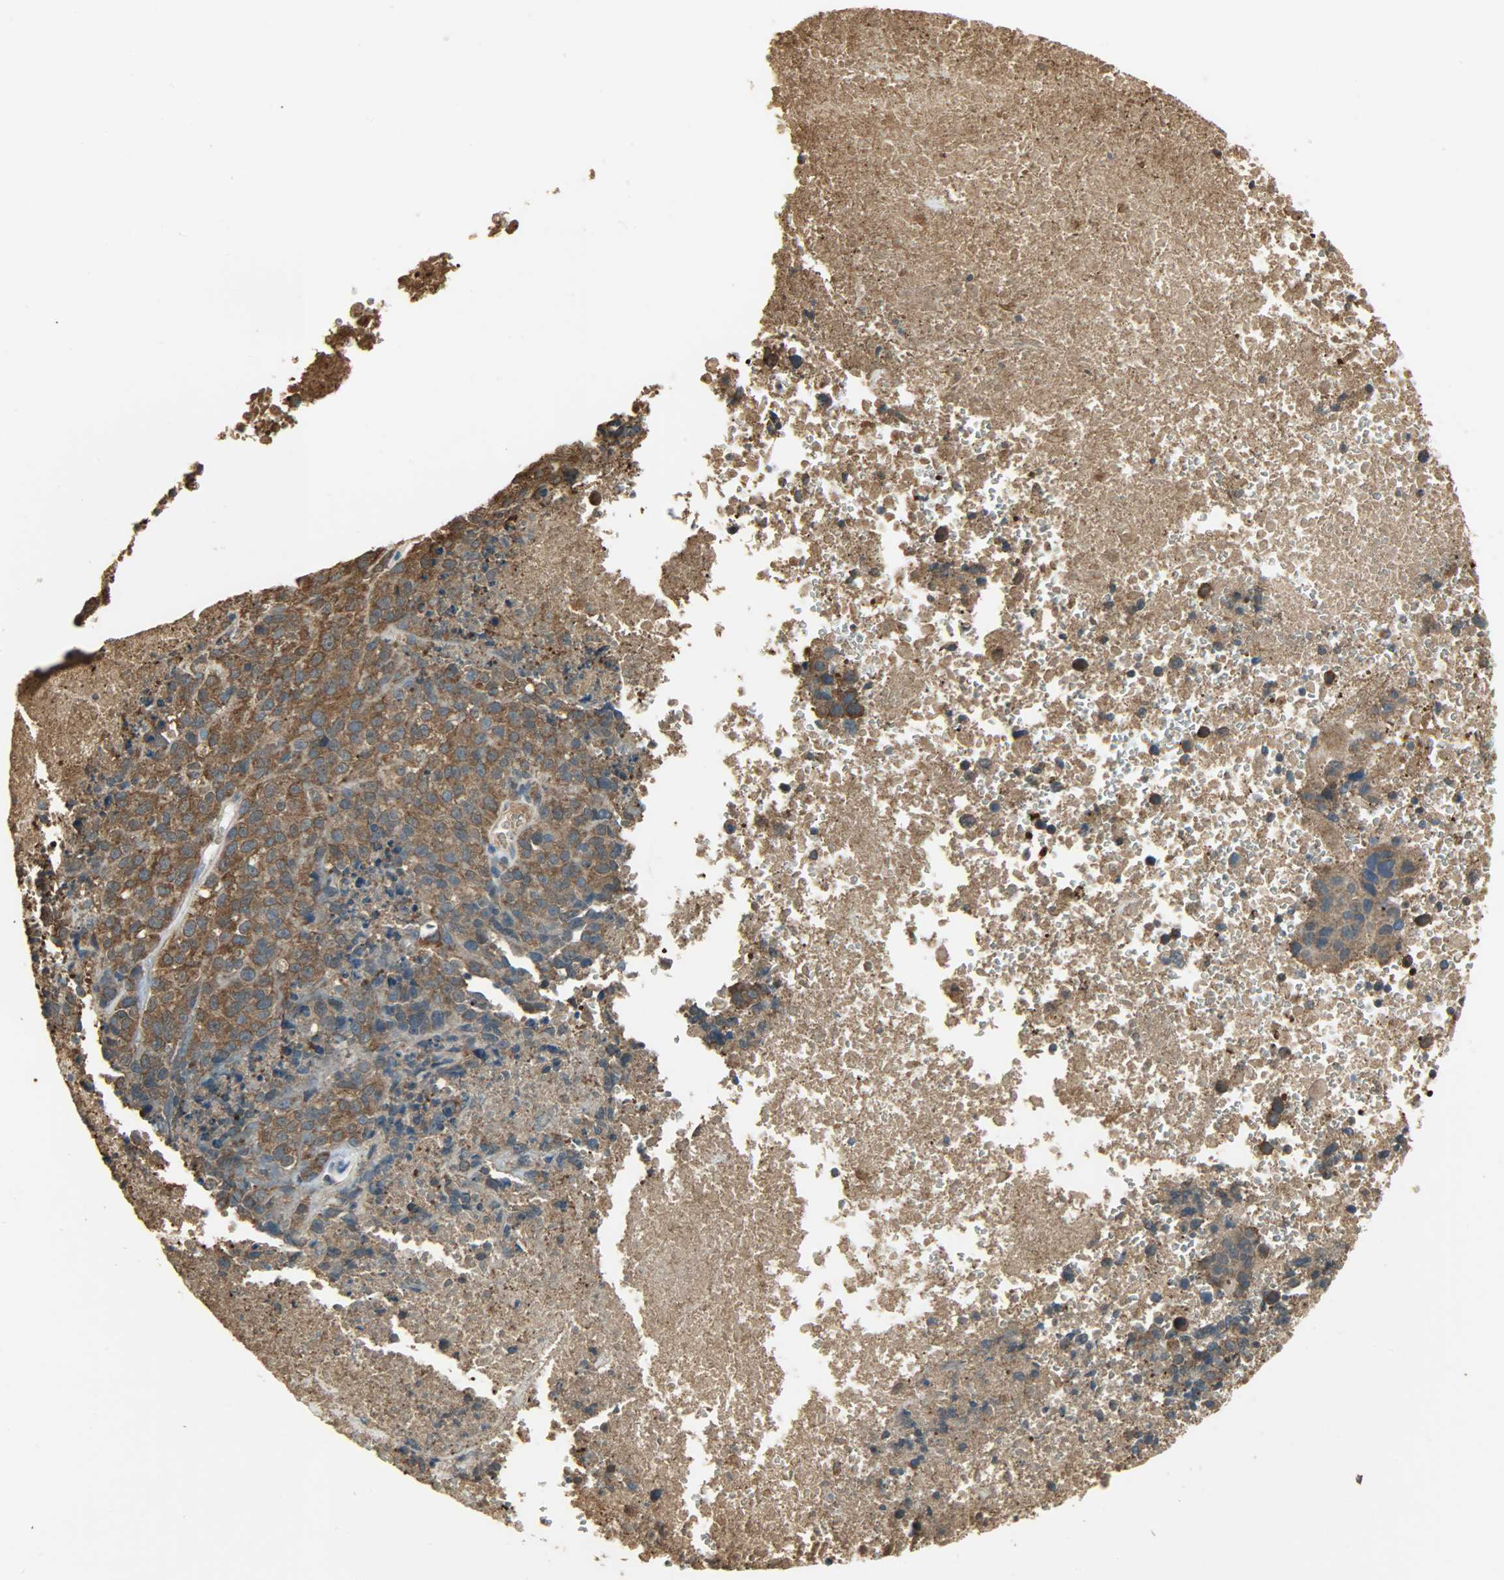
{"staining": {"intensity": "strong", "quantity": ">75%", "location": "cytoplasmic/membranous"}, "tissue": "melanoma", "cell_type": "Tumor cells", "image_type": "cancer", "snomed": [{"axis": "morphology", "description": "Malignant melanoma, Metastatic site"}, {"axis": "topography", "description": "Cerebral cortex"}], "caption": "Immunohistochemistry (IHC) image of malignant melanoma (metastatic site) stained for a protein (brown), which shows high levels of strong cytoplasmic/membranous positivity in about >75% of tumor cells.", "gene": "LDHB", "patient": {"sex": "female", "age": 52}}